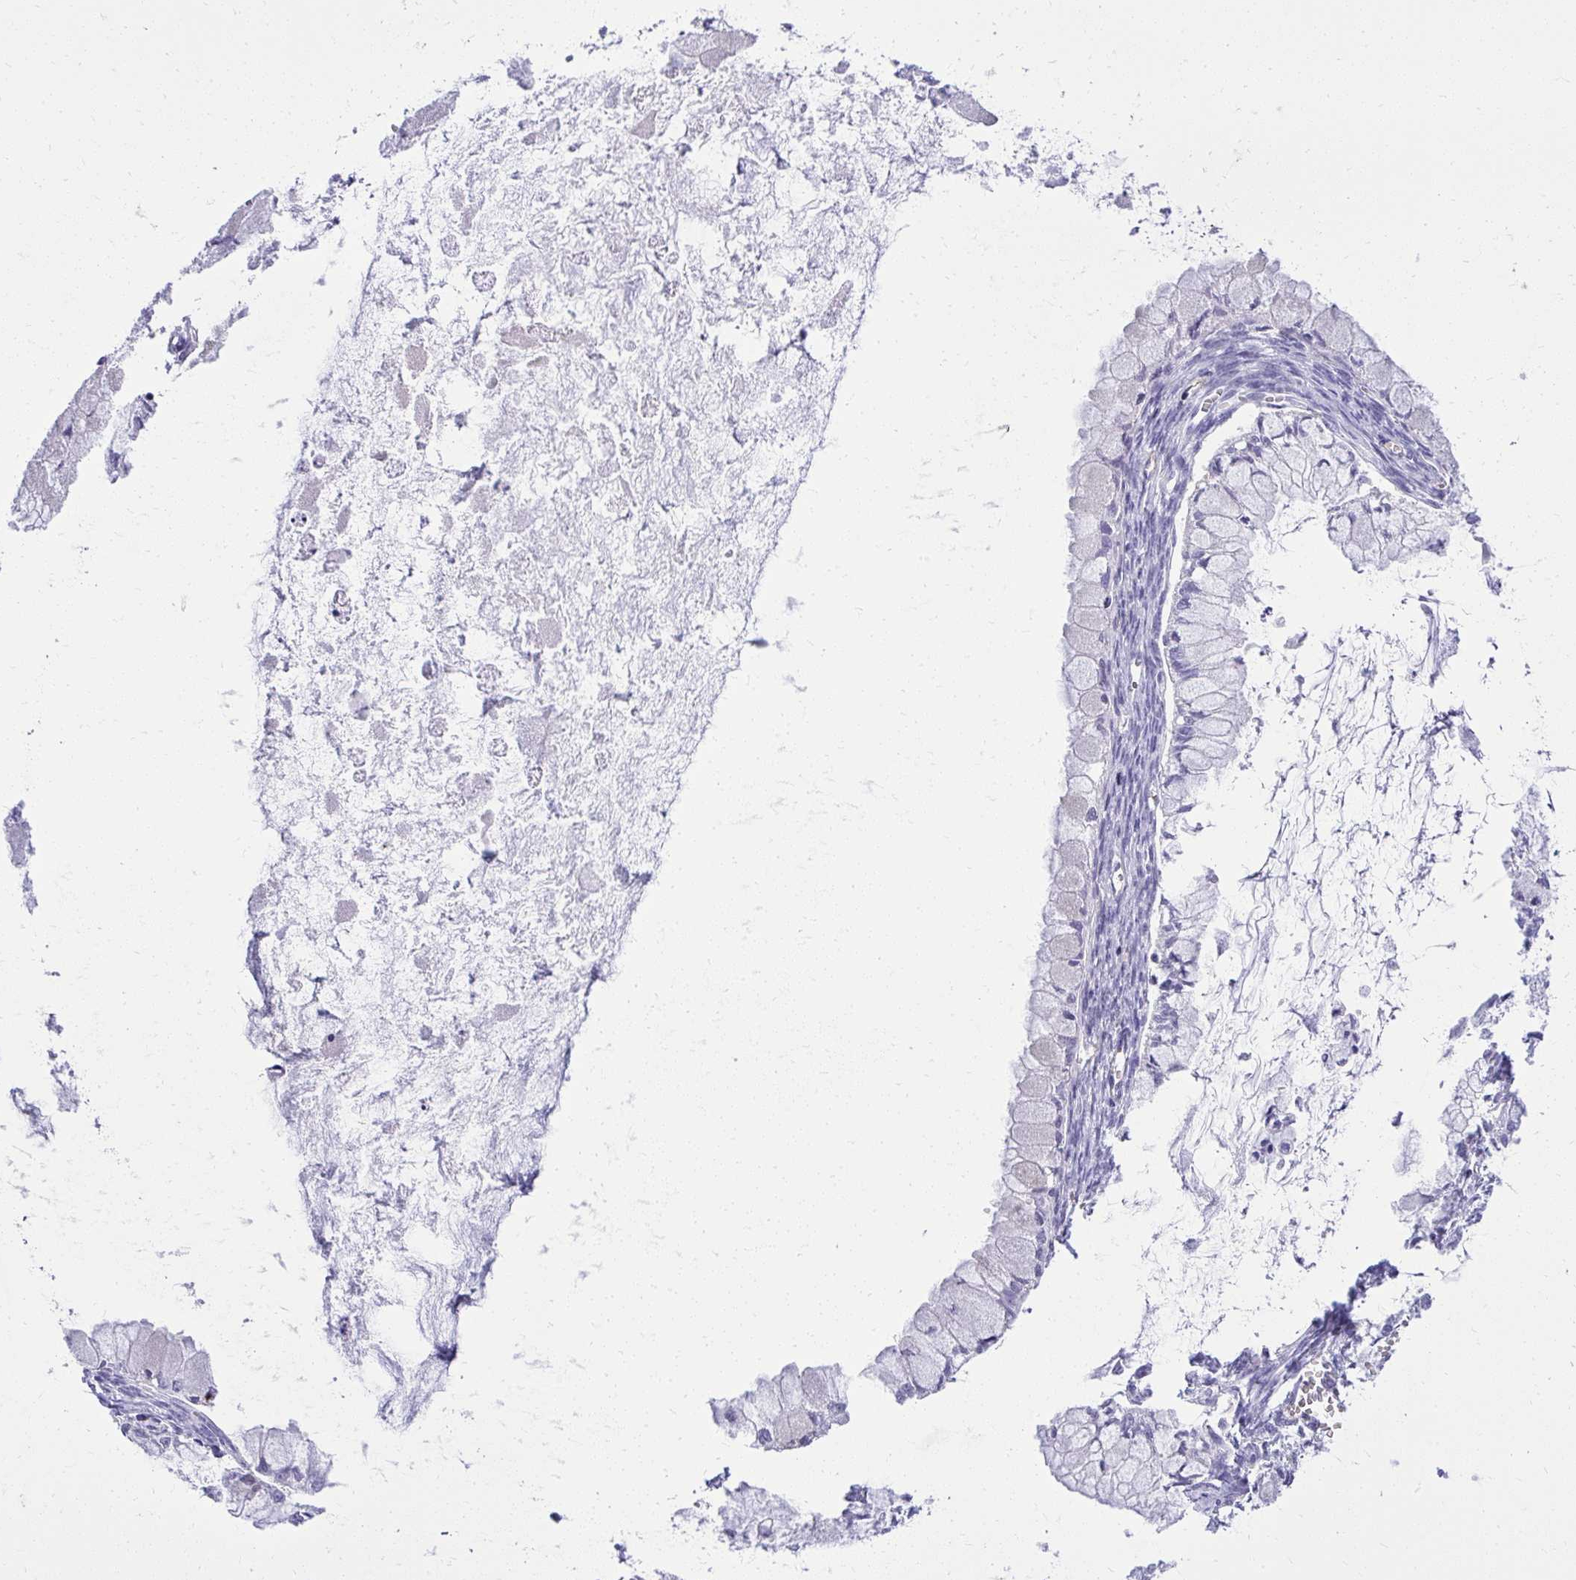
{"staining": {"intensity": "negative", "quantity": "none", "location": "none"}, "tissue": "ovarian cancer", "cell_type": "Tumor cells", "image_type": "cancer", "snomed": [{"axis": "morphology", "description": "Cystadenocarcinoma, mucinous, NOS"}, {"axis": "topography", "description": "Ovary"}], "caption": "The micrograph displays no staining of tumor cells in ovarian mucinous cystadenocarcinoma.", "gene": "GPRIN3", "patient": {"sex": "female", "age": 34}}